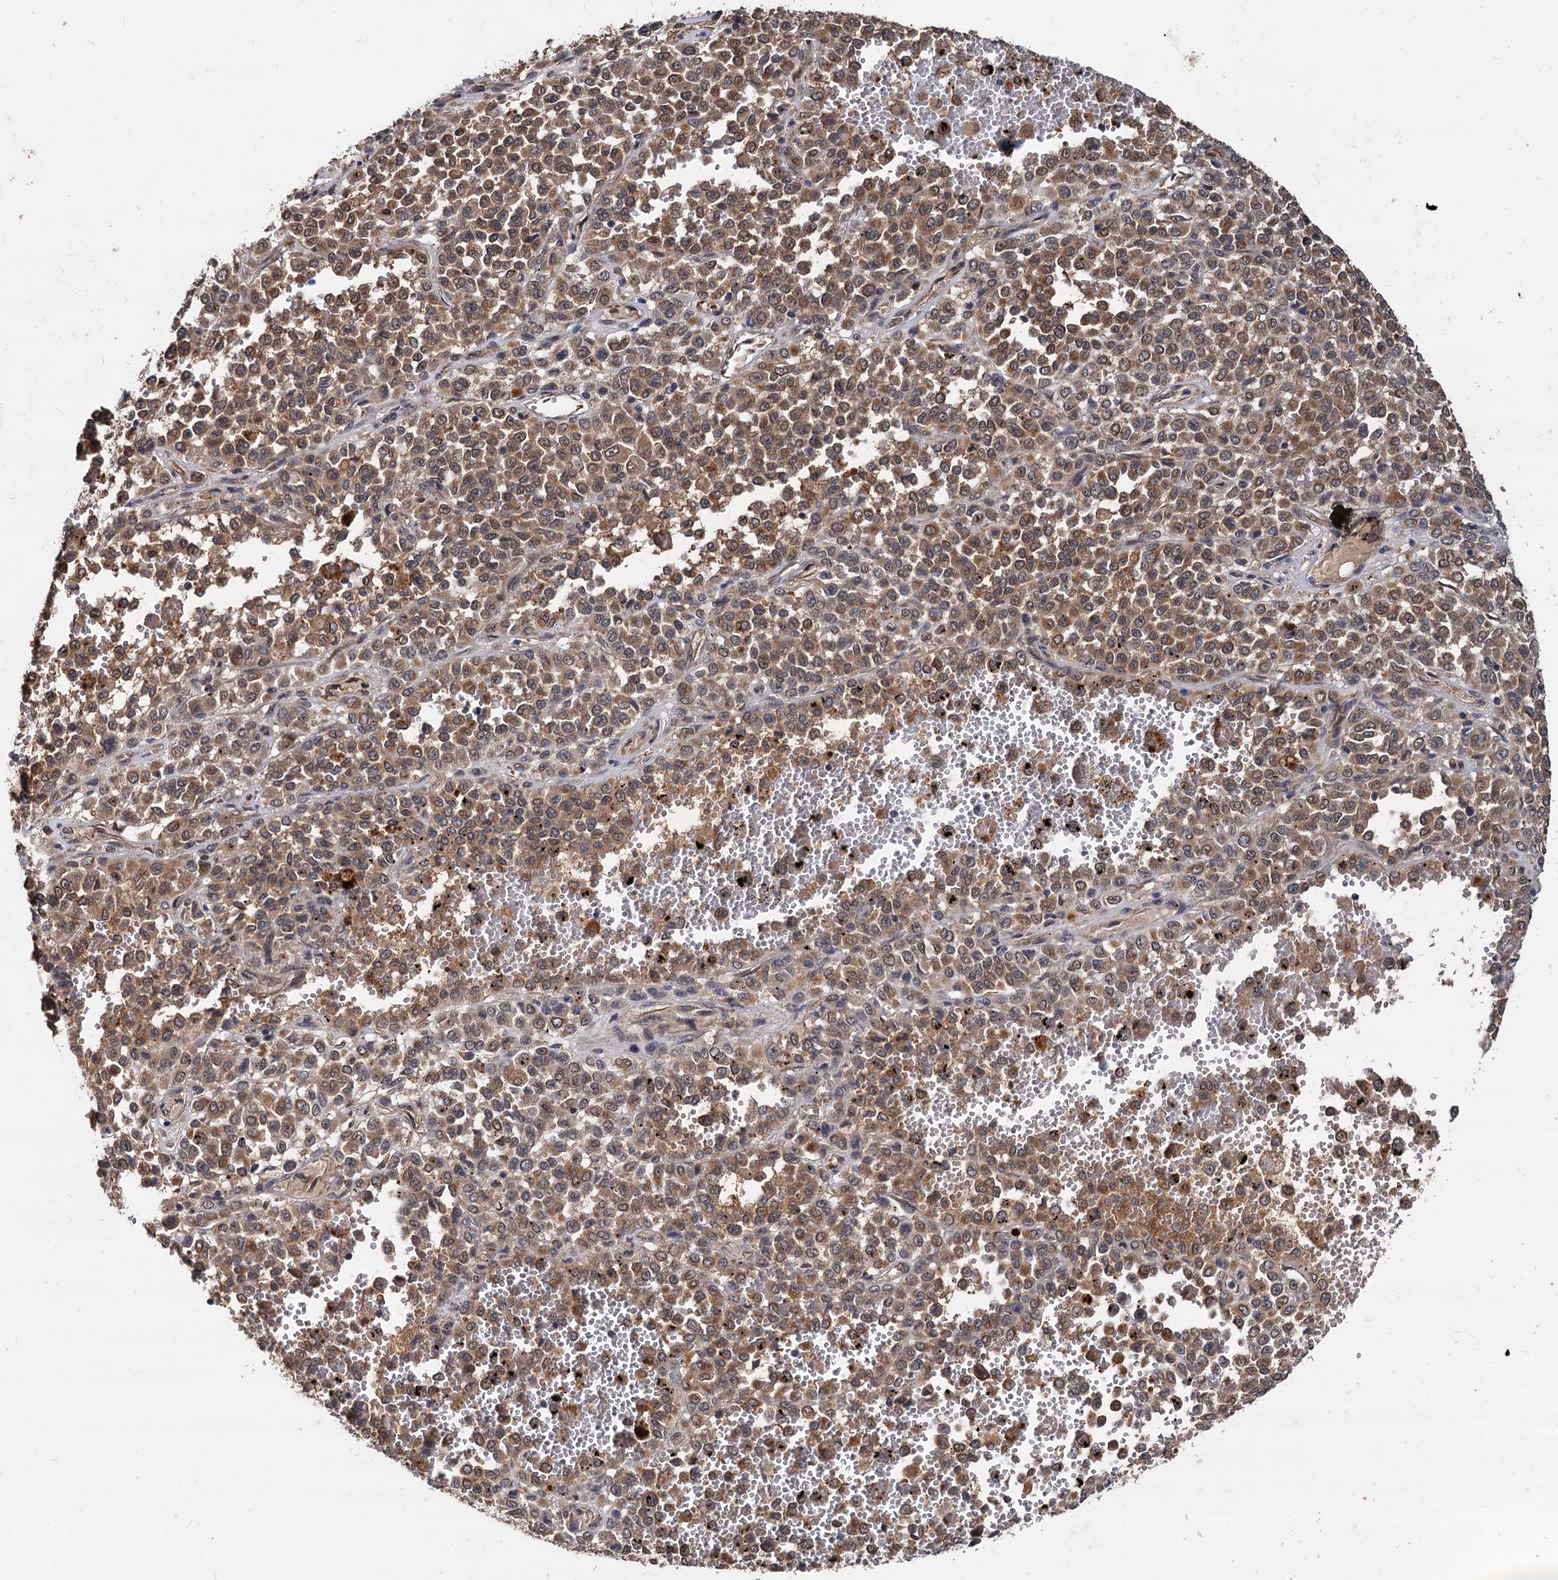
{"staining": {"intensity": "moderate", "quantity": ">75%", "location": "cytoplasmic/membranous"}, "tissue": "melanoma", "cell_type": "Tumor cells", "image_type": "cancer", "snomed": [{"axis": "morphology", "description": "Malignant melanoma, Metastatic site"}, {"axis": "topography", "description": "Pancreas"}], "caption": "Human melanoma stained with a protein marker reveals moderate staining in tumor cells.", "gene": "PSMD4", "patient": {"sex": "female", "age": 30}}